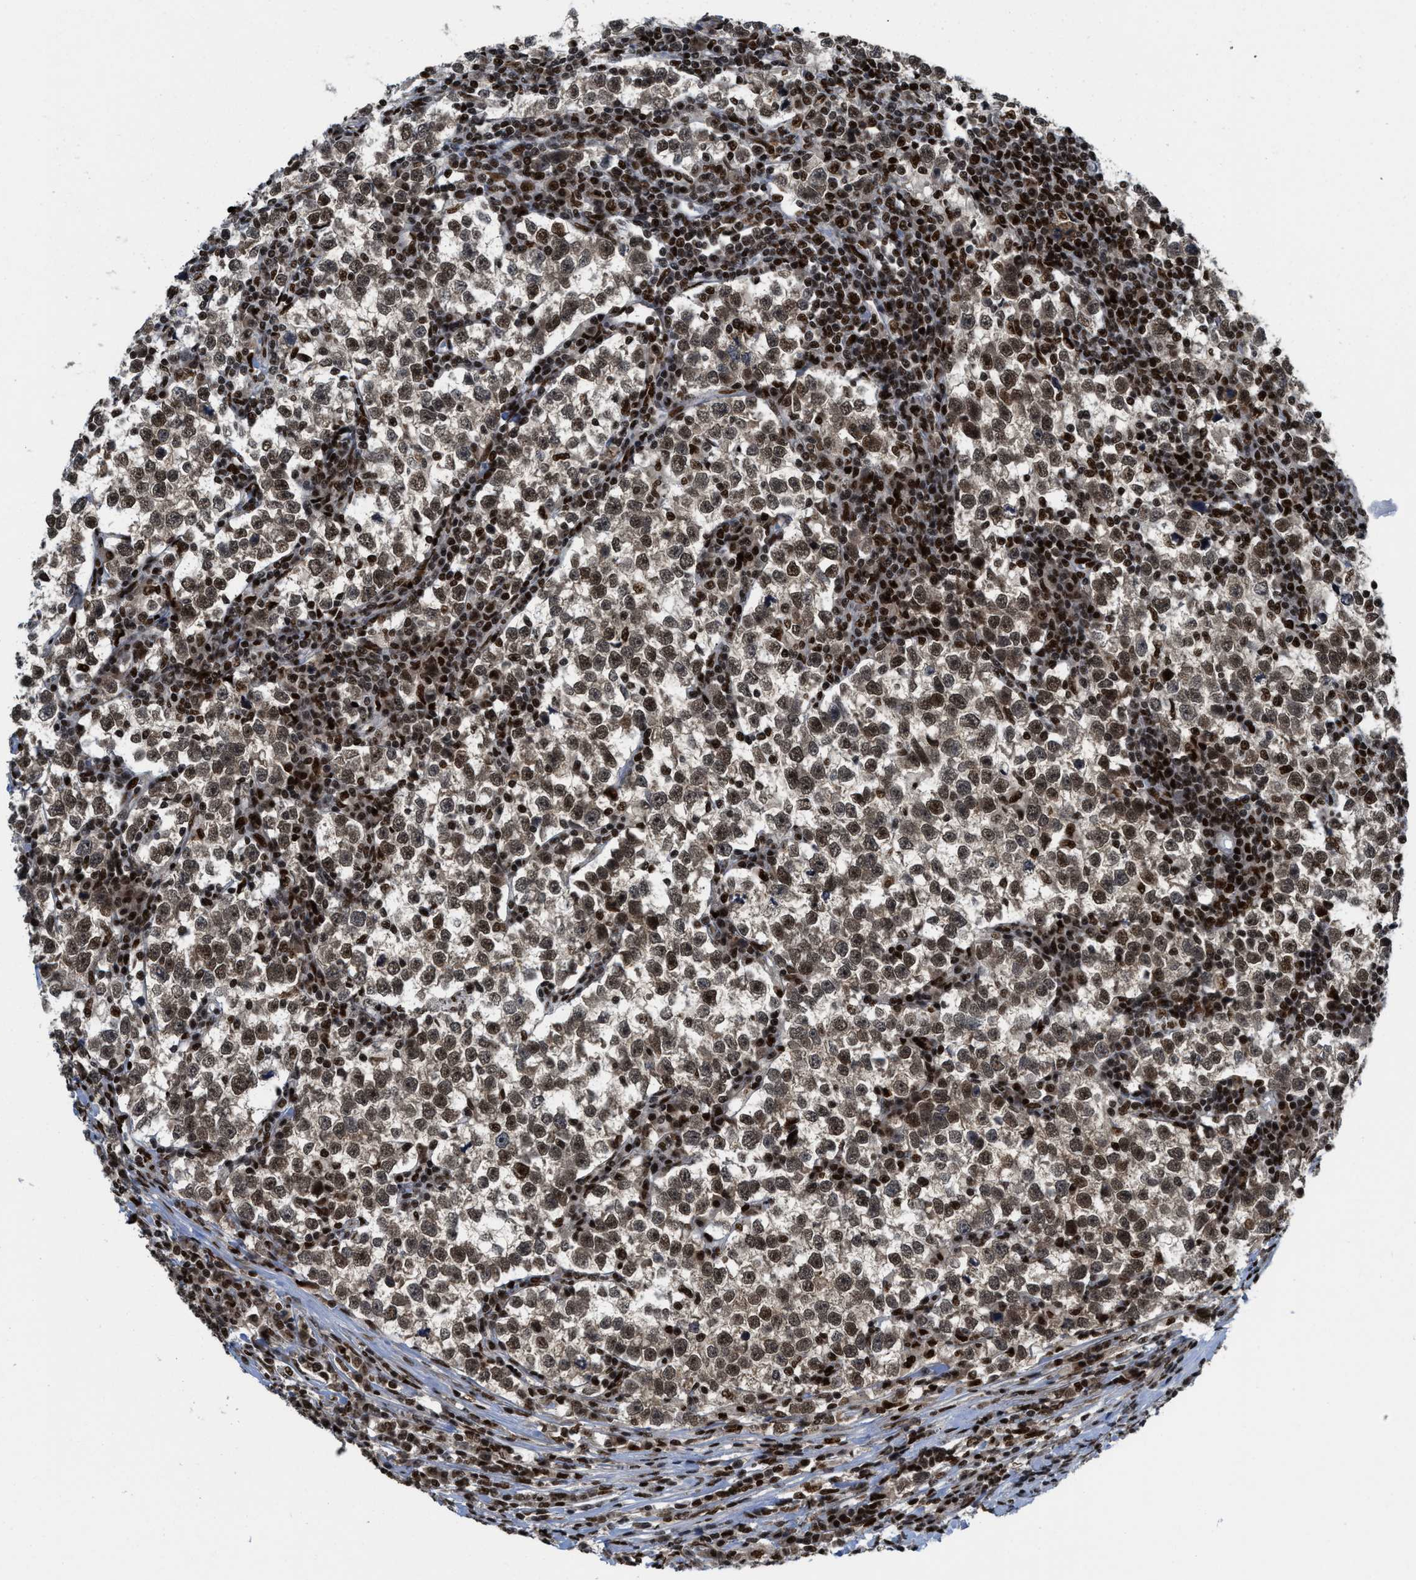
{"staining": {"intensity": "moderate", "quantity": ">75%", "location": "nuclear"}, "tissue": "testis cancer", "cell_type": "Tumor cells", "image_type": "cancer", "snomed": [{"axis": "morphology", "description": "Normal tissue, NOS"}, {"axis": "morphology", "description": "Seminoma, NOS"}, {"axis": "topography", "description": "Testis"}], "caption": "There is medium levels of moderate nuclear expression in tumor cells of seminoma (testis), as demonstrated by immunohistochemical staining (brown color).", "gene": "RFX5", "patient": {"sex": "male", "age": 43}}